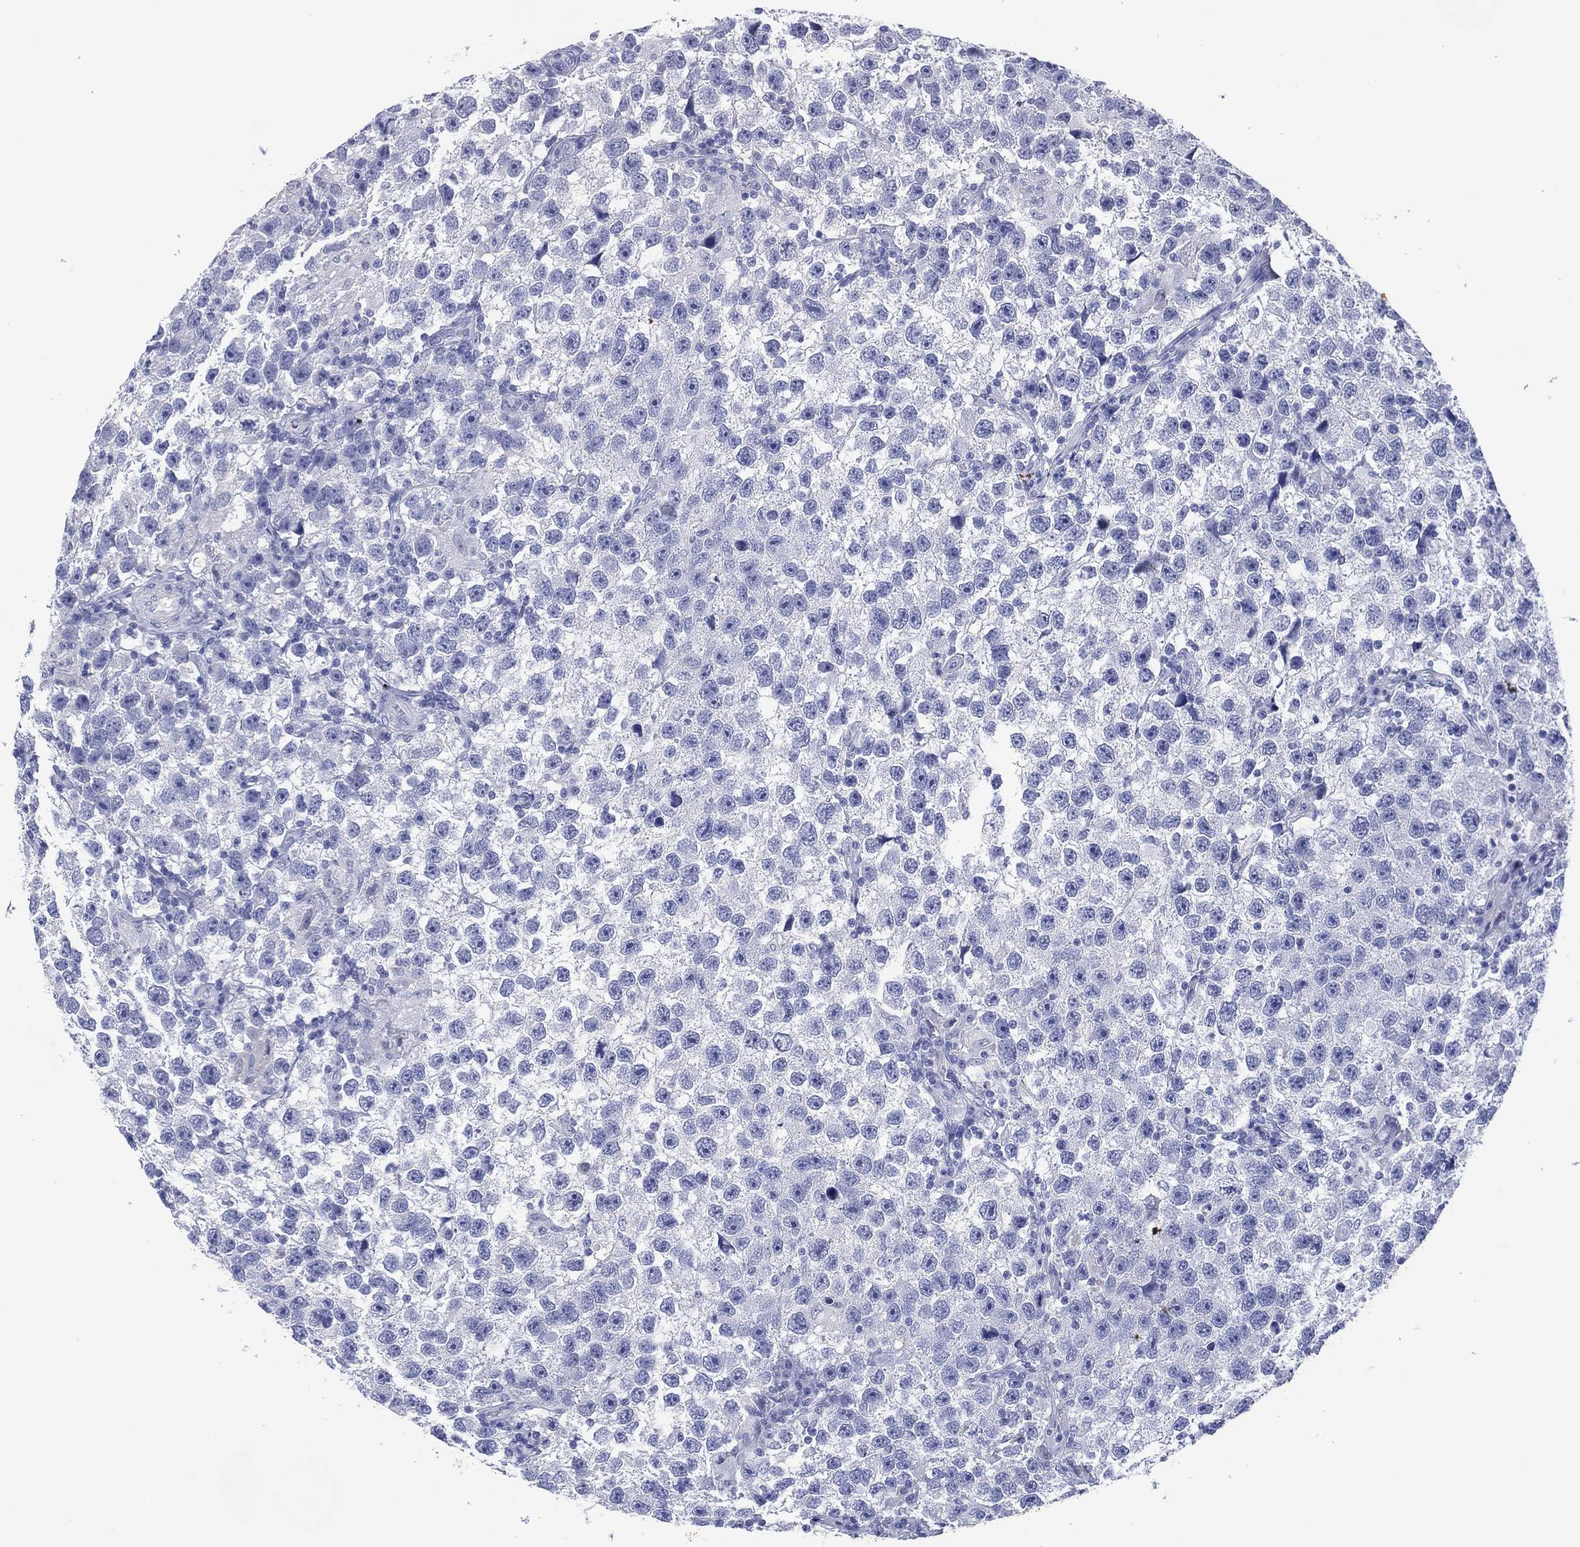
{"staining": {"intensity": "negative", "quantity": "none", "location": "none"}, "tissue": "testis cancer", "cell_type": "Tumor cells", "image_type": "cancer", "snomed": [{"axis": "morphology", "description": "Seminoma, NOS"}, {"axis": "topography", "description": "Testis"}], "caption": "Tumor cells show no significant staining in testis cancer (seminoma).", "gene": "DSG1", "patient": {"sex": "male", "age": 26}}